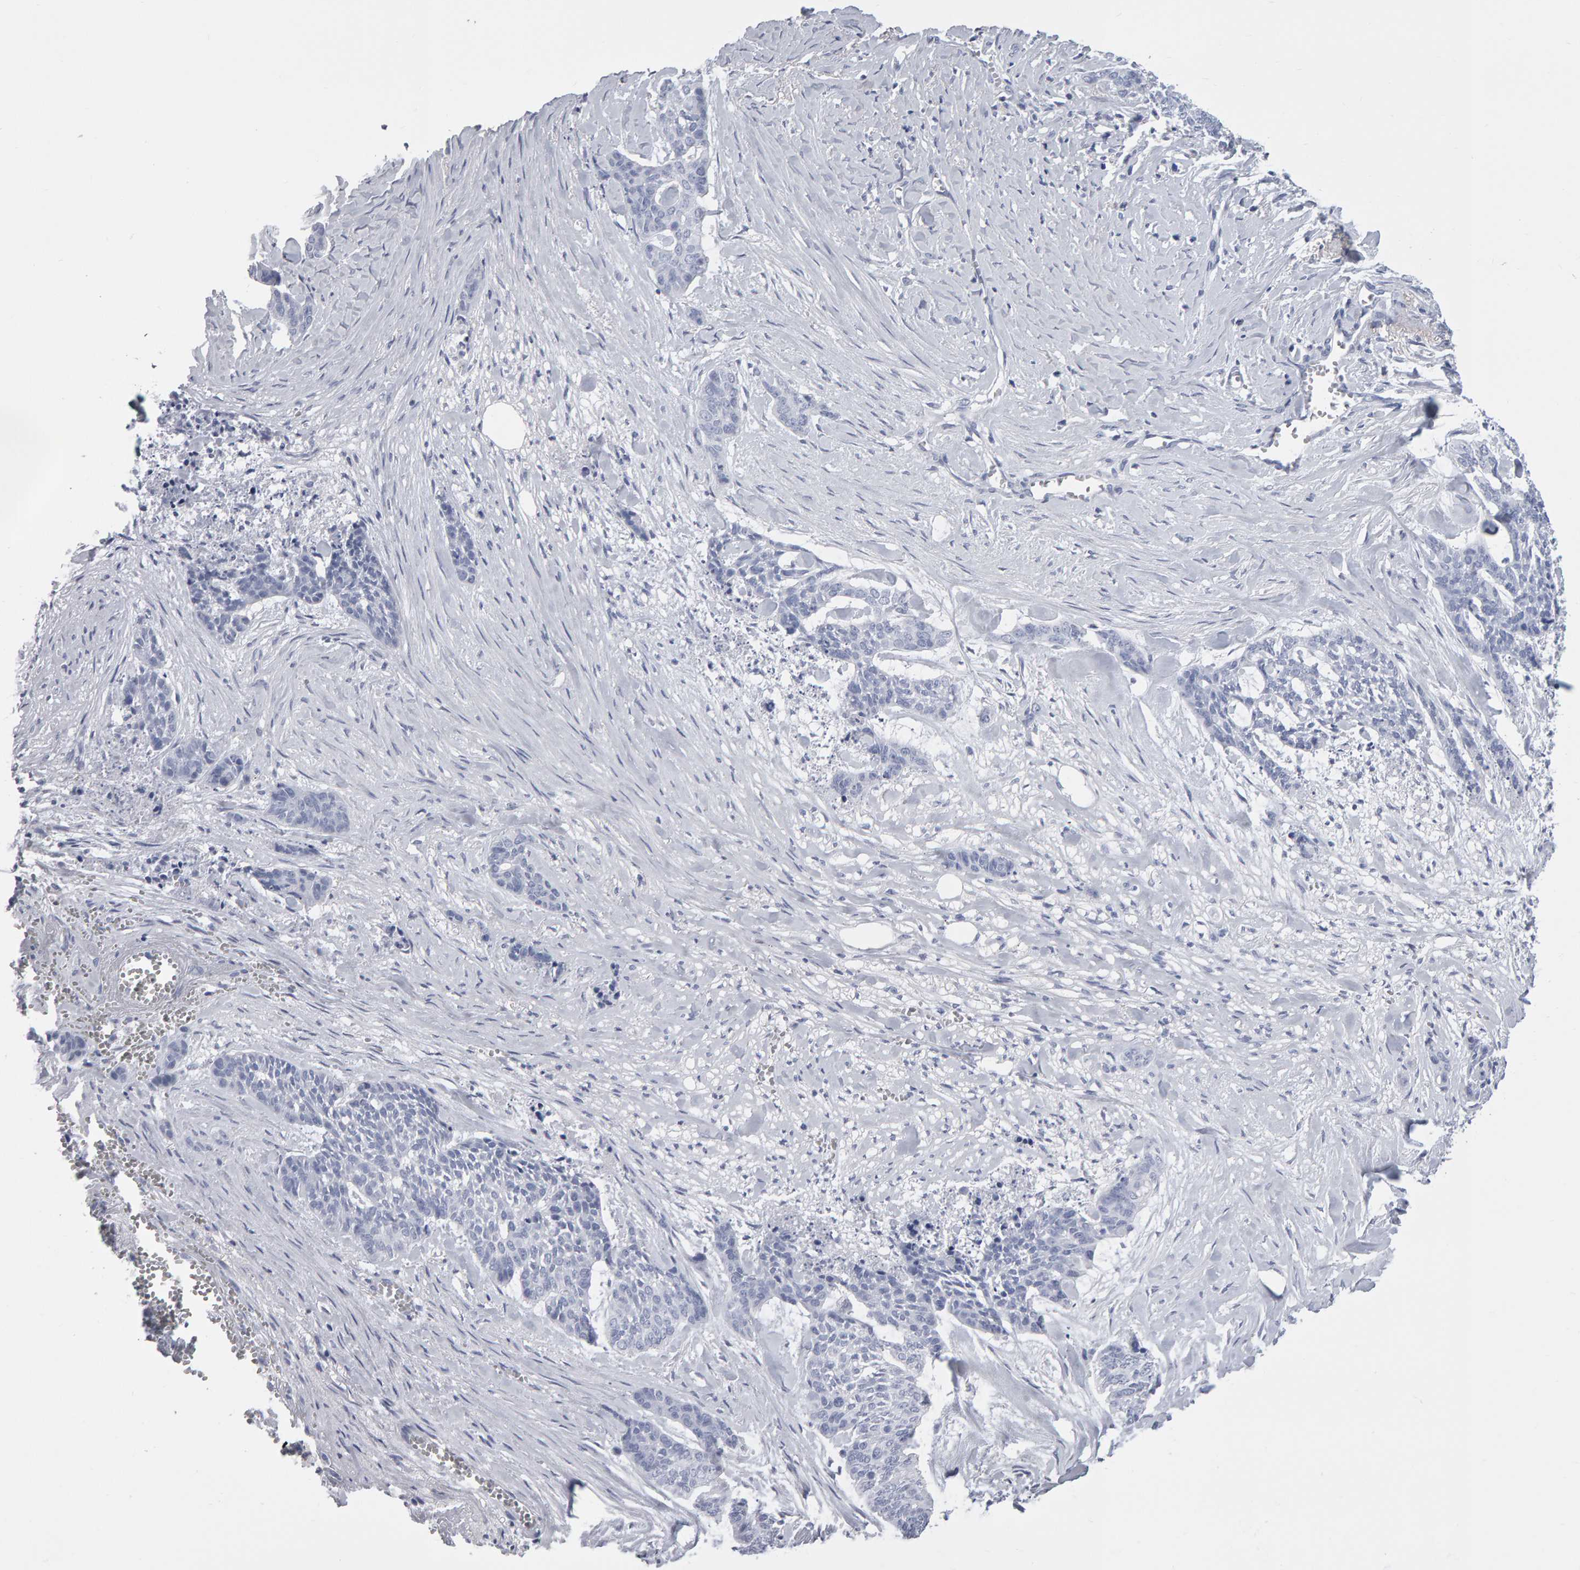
{"staining": {"intensity": "negative", "quantity": "none", "location": "none"}, "tissue": "skin cancer", "cell_type": "Tumor cells", "image_type": "cancer", "snomed": [{"axis": "morphology", "description": "Basal cell carcinoma"}, {"axis": "topography", "description": "Skin"}], "caption": "Immunohistochemistry (IHC) image of neoplastic tissue: skin cancer (basal cell carcinoma) stained with DAB exhibits no significant protein expression in tumor cells.", "gene": "NCDN", "patient": {"sex": "female", "age": 64}}